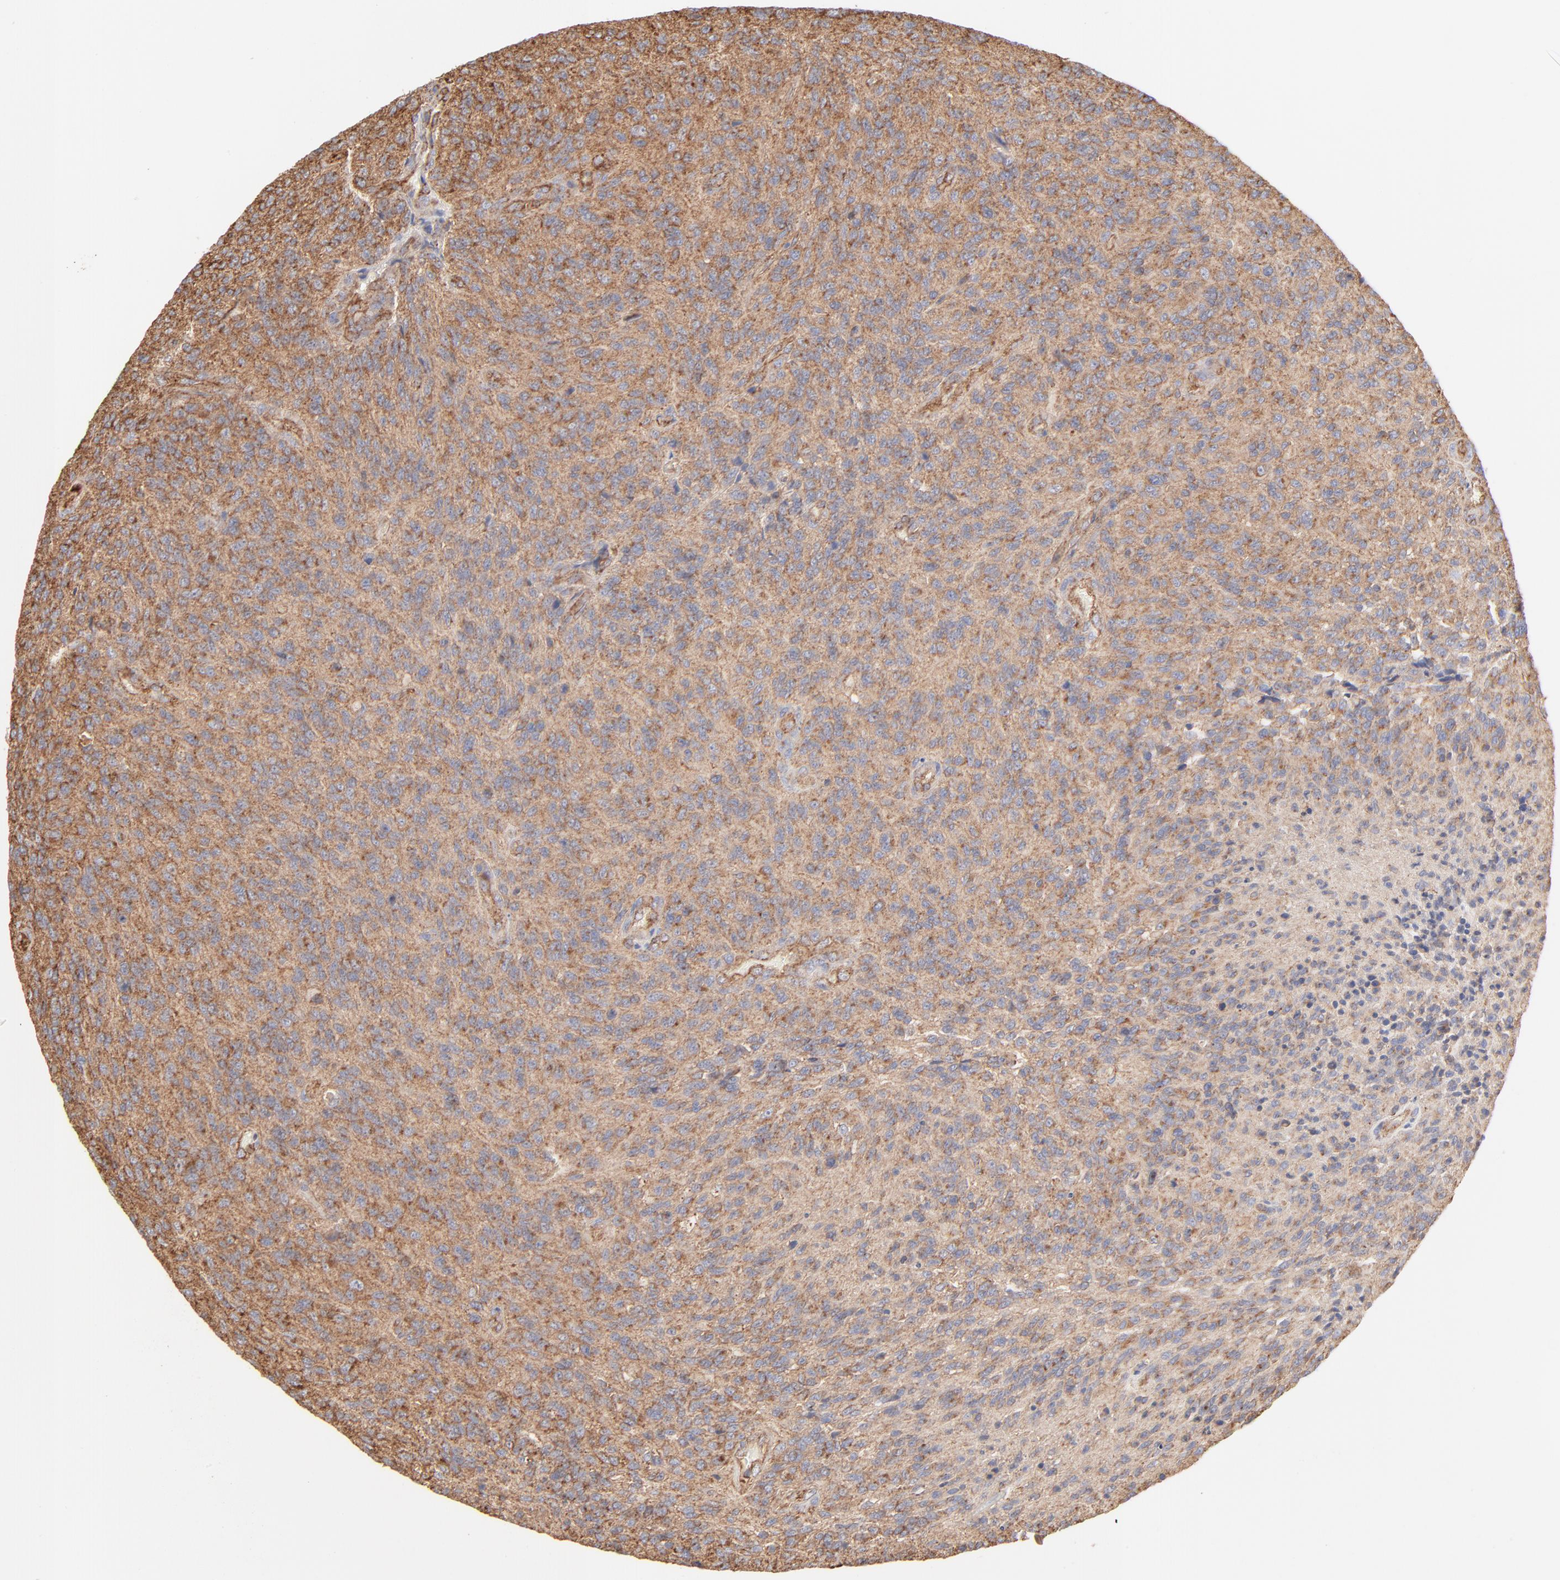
{"staining": {"intensity": "moderate", "quantity": ">75%", "location": "cytoplasmic/membranous"}, "tissue": "glioma", "cell_type": "Tumor cells", "image_type": "cancer", "snomed": [{"axis": "morphology", "description": "Normal tissue, NOS"}, {"axis": "morphology", "description": "Glioma, malignant, High grade"}, {"axis": "topography", "description": "Cerebral cortex"}], "caption": "Protein staining exhibits moderate cytoplasmic/membranous expression in approximately >75% of tumor cells in glioma.", "gene": "CLTB", "patient": {"sex": "male", "age": 56}}